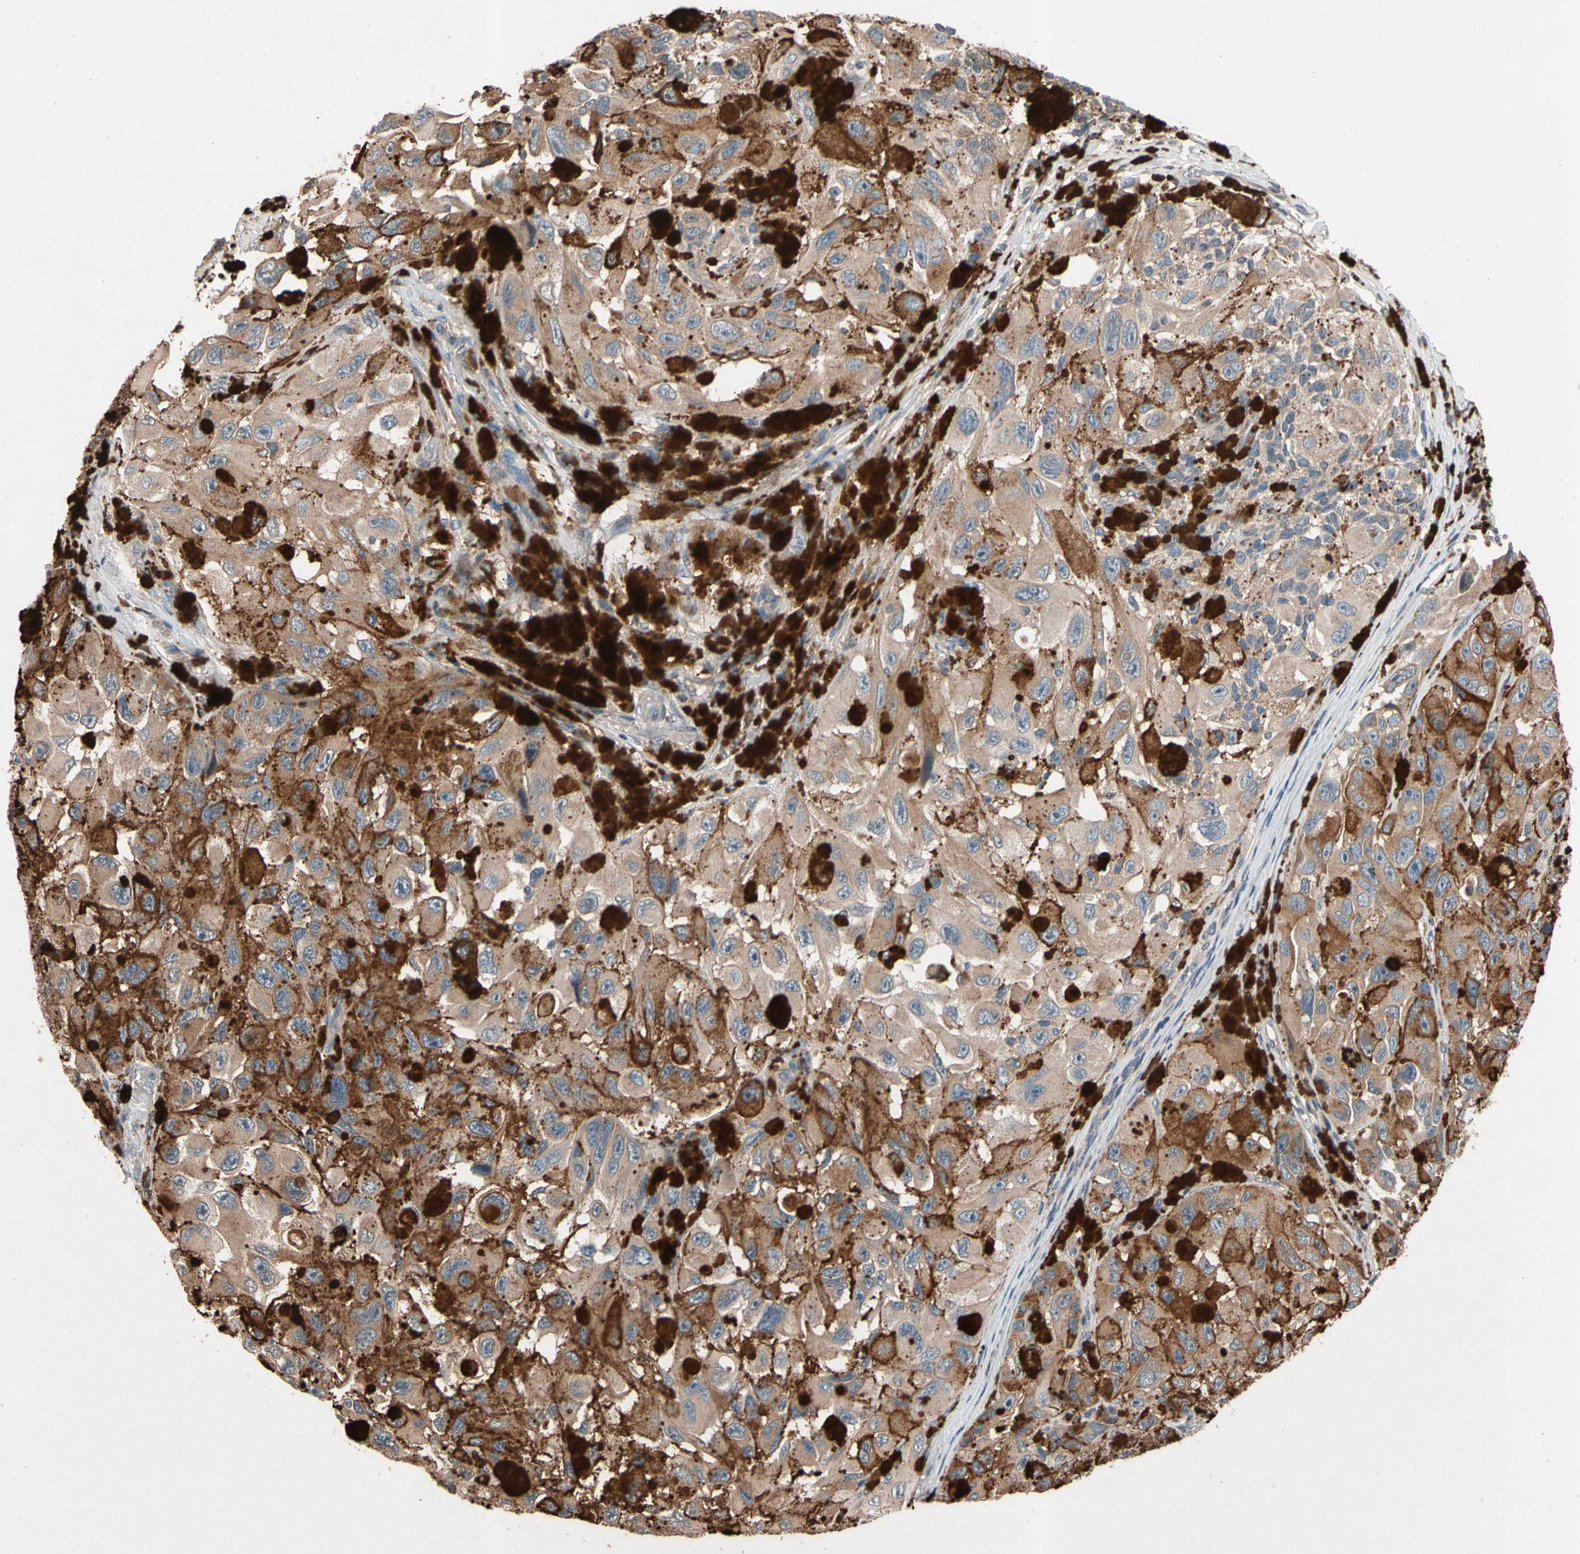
{"staining": {"intensity": "moderate", "quantity": ">75%", "location": "cytoplasmic/membranous"}, "tissue": "melanoma", "cell_type": "Tumor cells", "image_type": "cancer", "snomed": [{"axis": "morphology", "description": "Malignant melanoma, NOS"}, {"axis": "topography", "description": "Skin"}], "caption": "IHC (DAB) staining of melanoma demonstrates moderate cytoplasmic/membranous protein expression in about >75% of tumor cells. (DAB (3,3'-diaminobenzidine) = brown stain, brightfield microscopy at high magnification).", "gene": "PRDX4", "patient": {"sex": "female", "age": 73}}